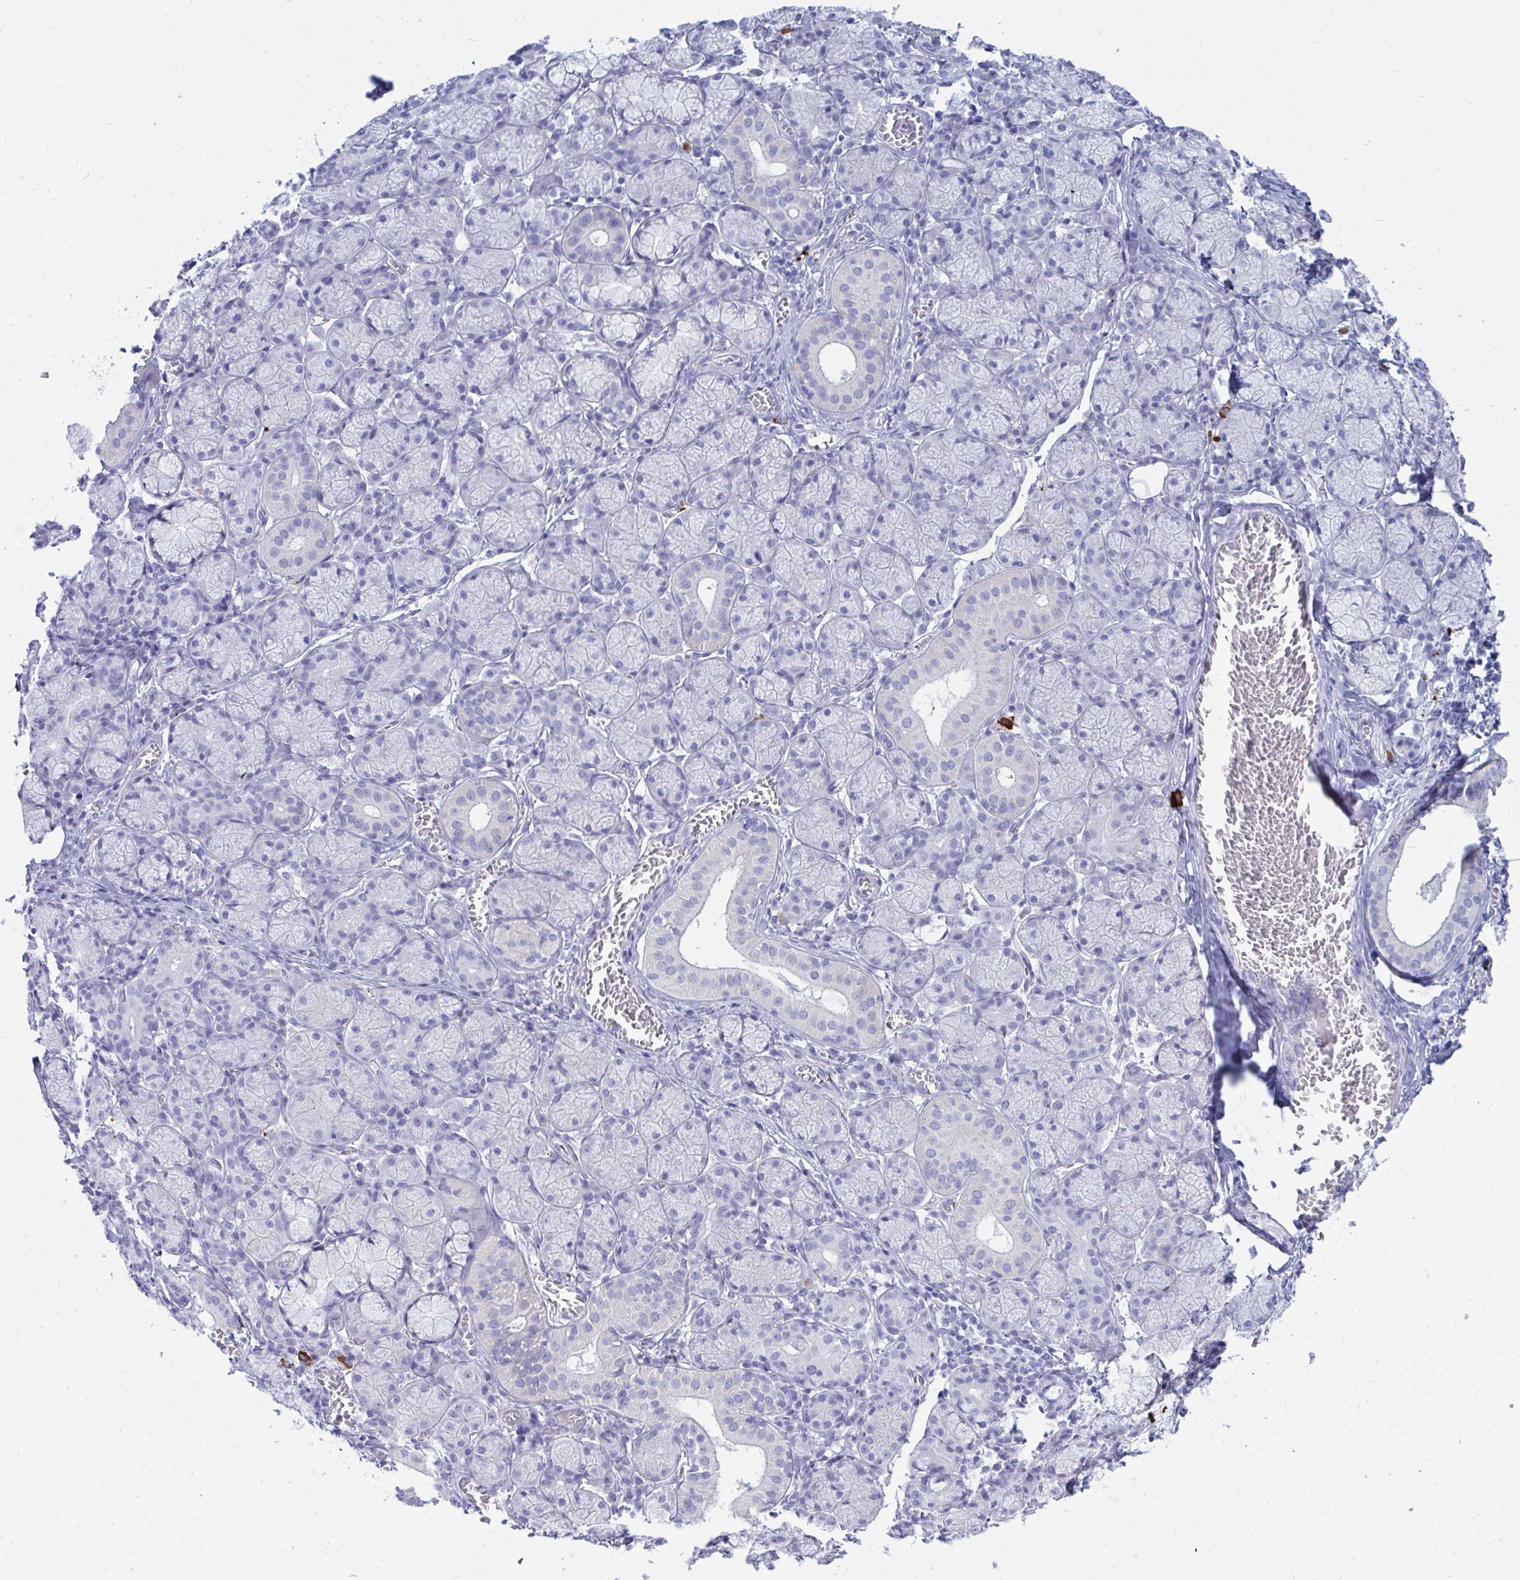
{"staining": {"intensity": "negative", "quantity": "none", "location": "none"}, "tissue": "salivary gland", "cell_type": "Glandular cells", "image_type": "normal", "snomed": [{"axis": "morphology", "description": "Normal tissue, NOS"}, {"axis": "topography", "description": "Salivary gland"}], "caption": "Immunohistochemistry (IHC) micrograph of benign salivary gland: salivary gland stained with DAB (3,3'-diaminobenzidine) shows no significant protein expression in glandular cells. (DAB immunohistochemistry (IHC) with hematoxylin counter stain).", "gene": "IGSF5", "patient": {"sex": "female", "age": 24}}